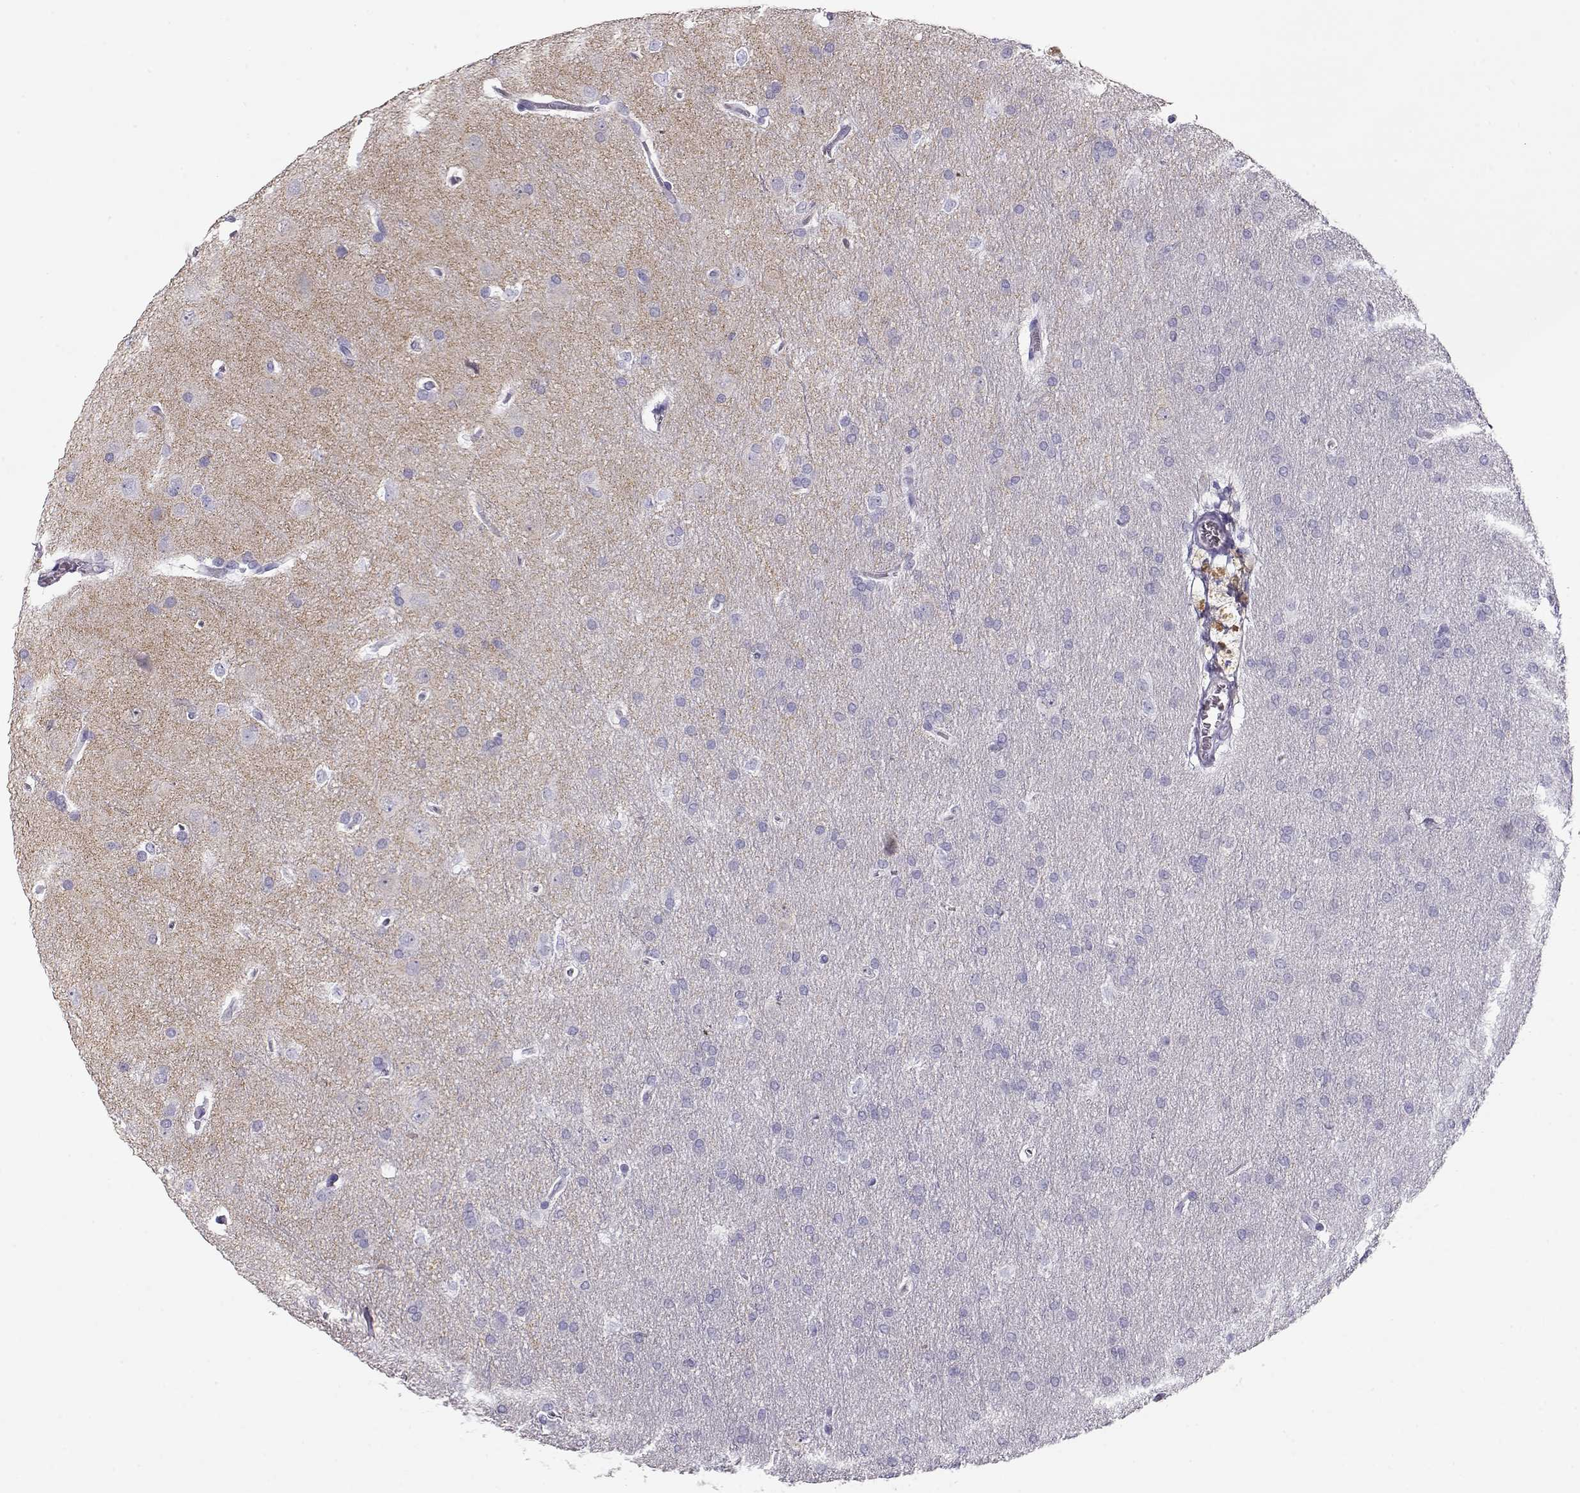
{"staining": {"intensity": "negative", "quantity": "none", "location": "none"}, "tissue": "glioma", "cell_type": "Tumor cells", "image_type": "cancer", "snomed": [{"axis": "morphology", "description": "Glioma, malignant, Low grade"}, {"axis": "topography", "description": "Brain"}], "caption": "There is no significant expression in tumor cells of malignant glioma (low-grade).", "gene": "ACTN2", "patient": {"sex": "female", "age": 32}}